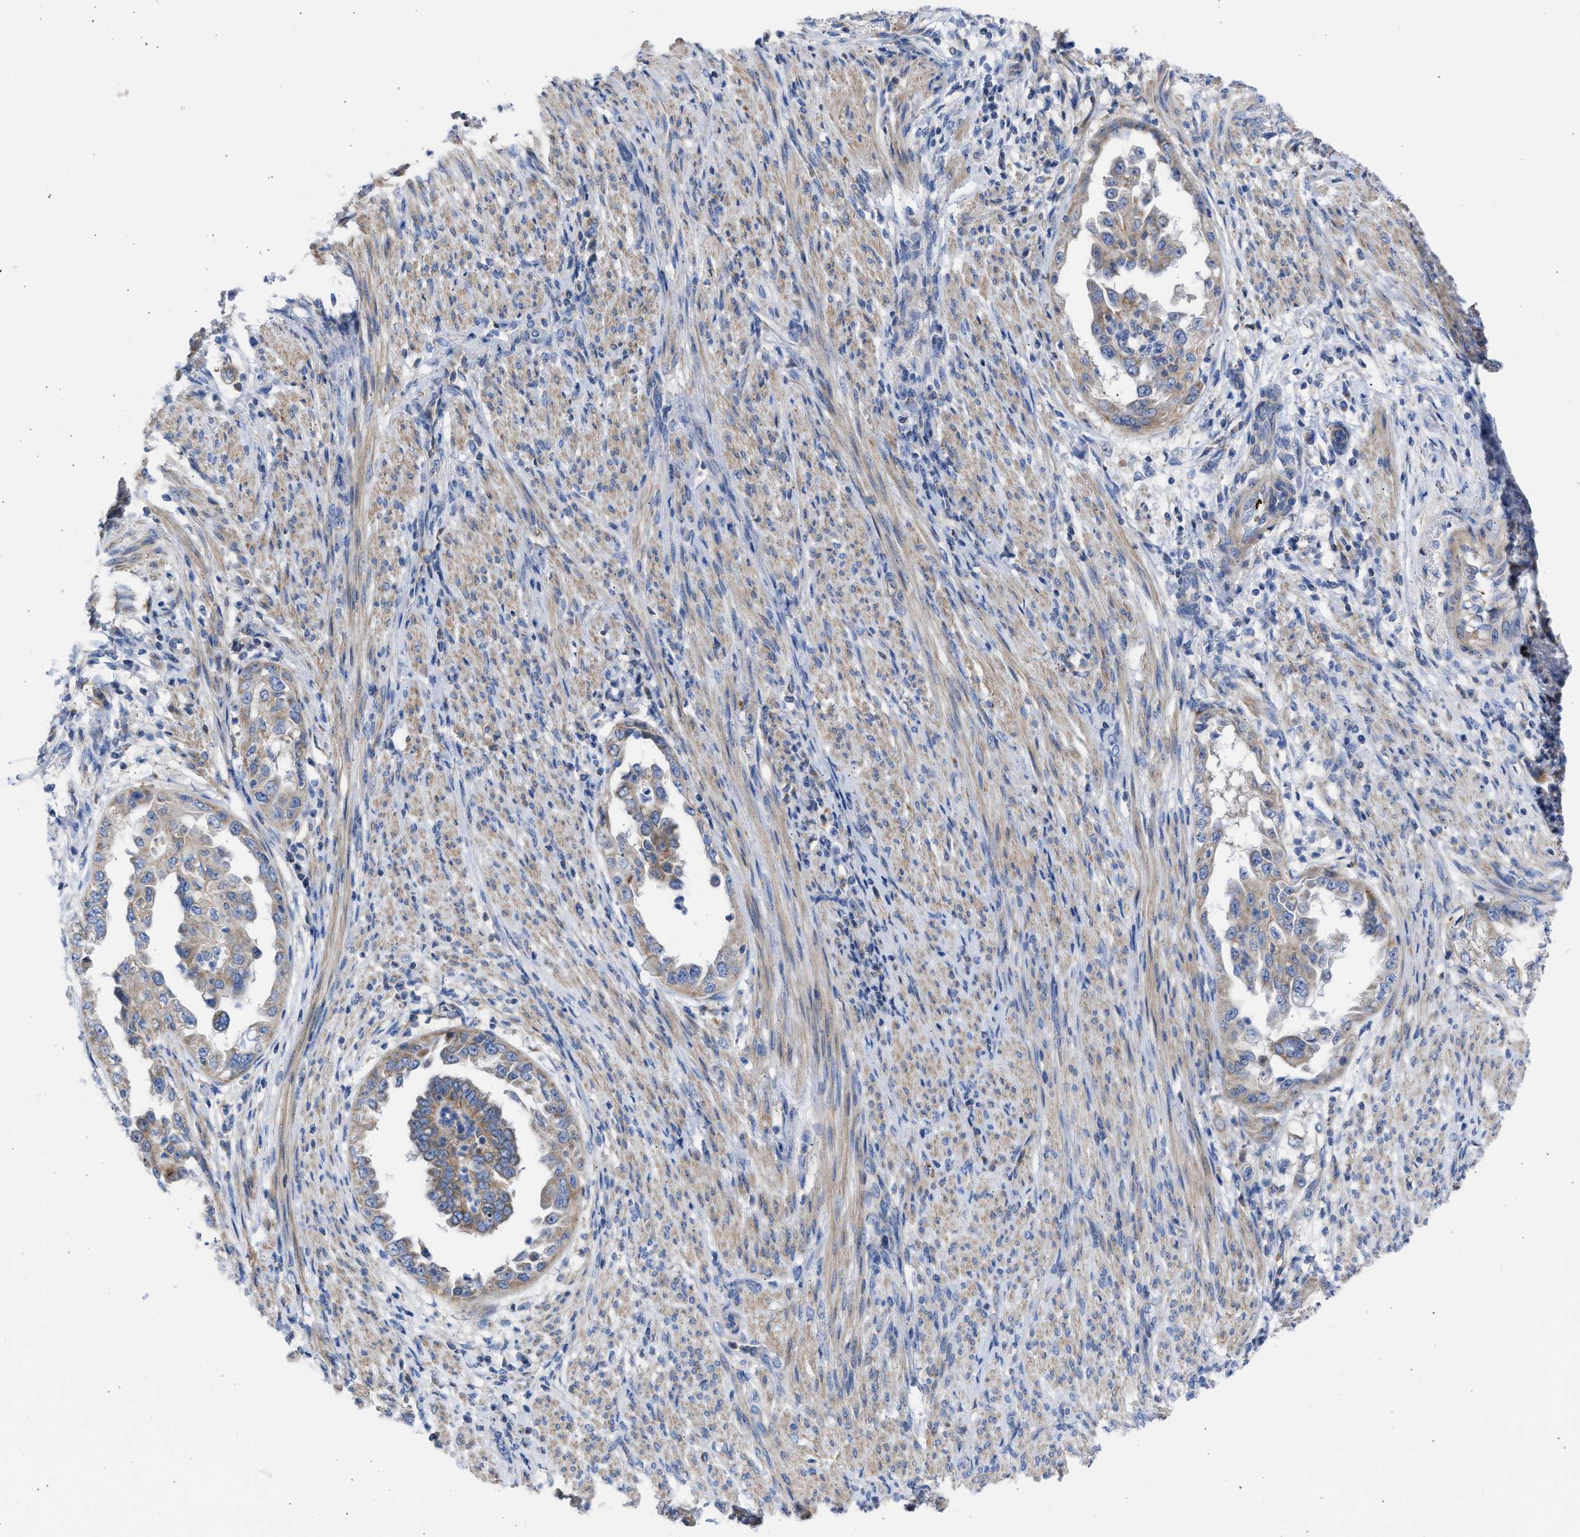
{"staining": {"intensity": "weak", "quantity": ">75%", "location": "cytoplasmic/membranous"}, "tissue": "endometrial cancer", "cell_type": "Tumor cells", "image_type": "cancer", "snomed": [{"axis": "morphology", "description": "Adenocarcinoma, NOS"}, {"axis": "topography", "description": "Endometrium"}], "caption": "Protein expression by IHC shows weak cytoplasmic/membranous staining in approximately >75% of tumor cells in endometrial adenocarcinoma.", "gene": "BTG3", "patient": {"sex": "female", "age": 85}}